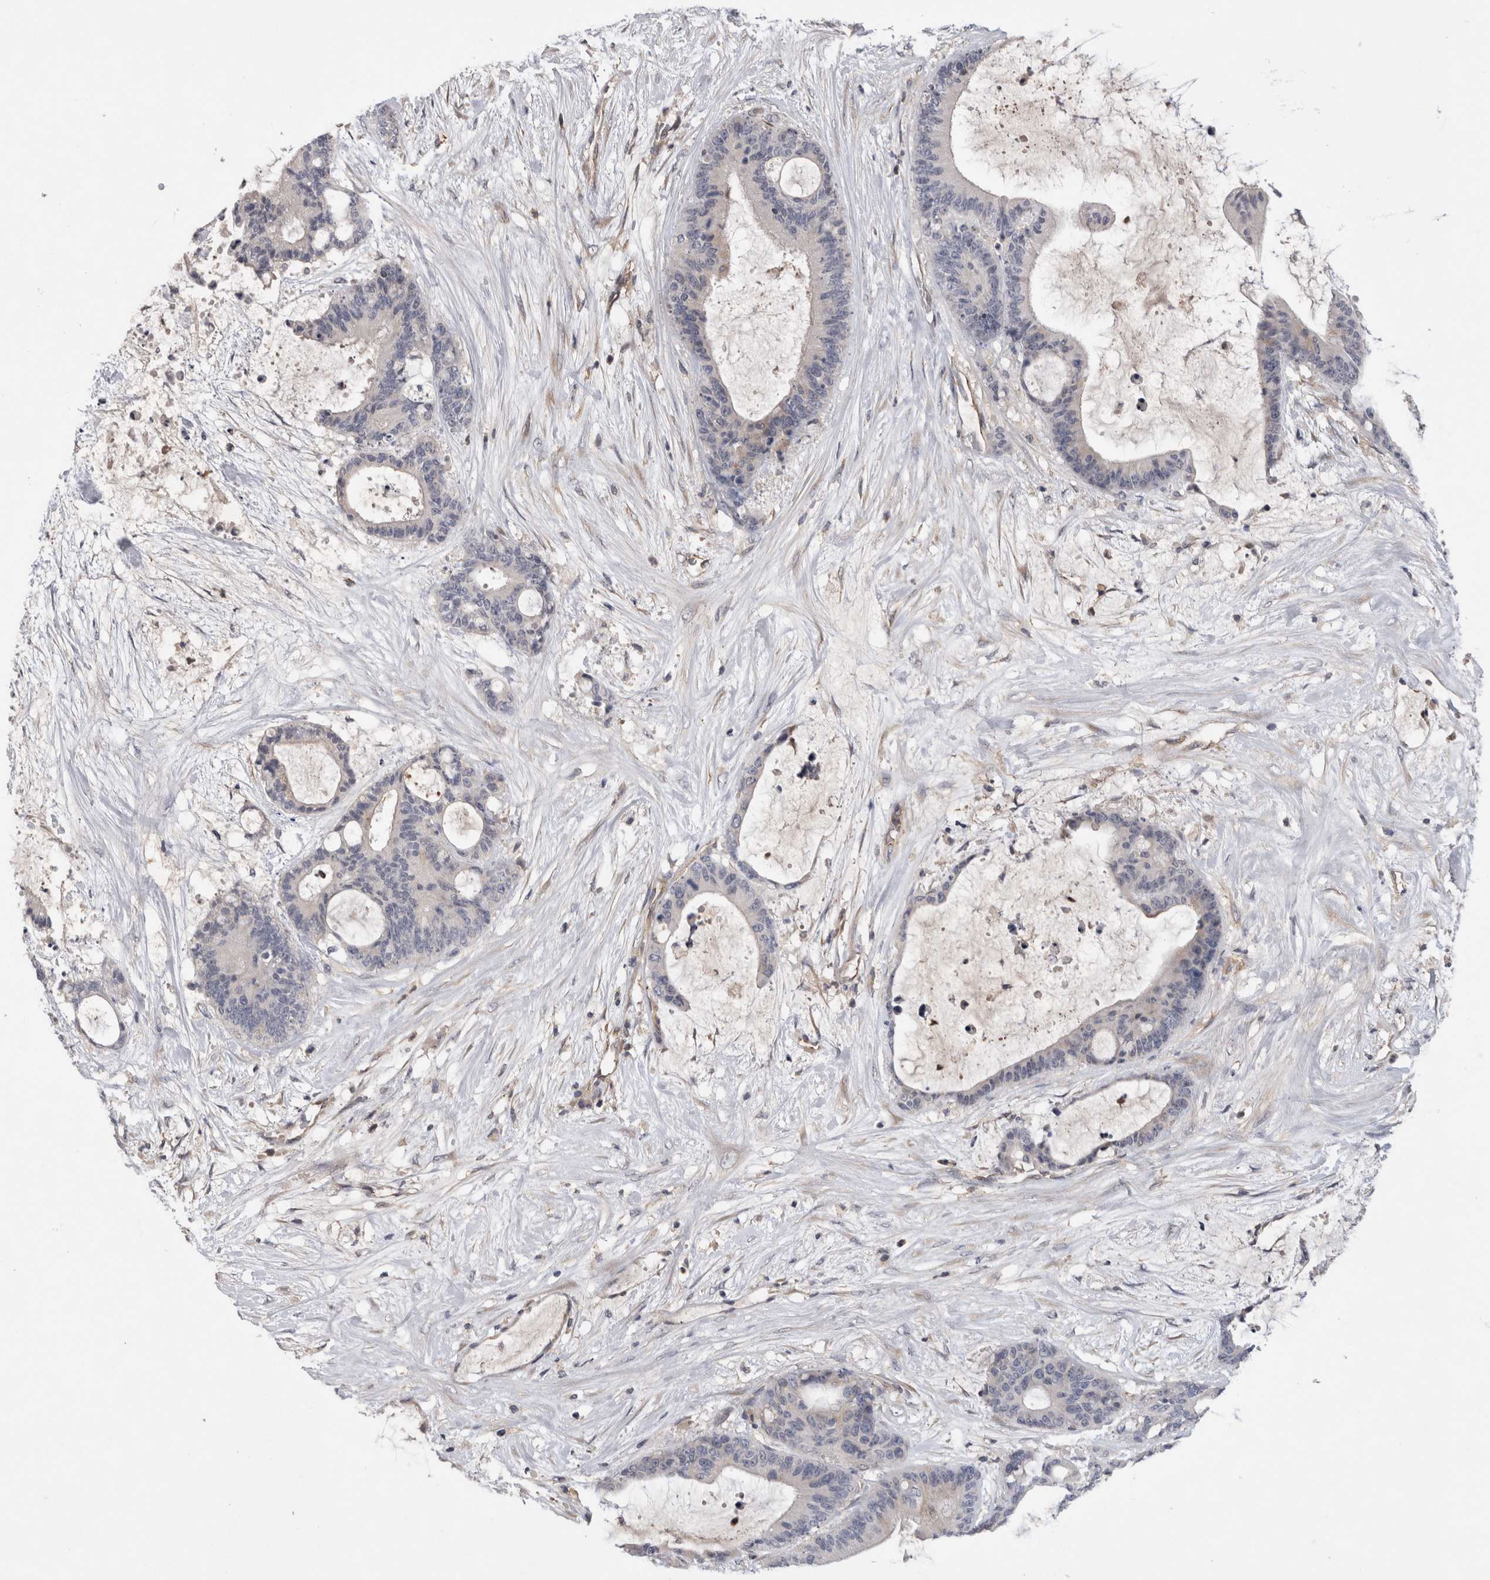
{"staining": {"intensity": "negative", "quantity": "none", "location": "none"}, "tissue": "liver cancer", "cell_type": "Tumor cells", "image_type": "cancer", "snomed": [{"axis": "morphology", "description": "Cholangiocarcinoma"}, {"axis": "topography", "description": "Liver"}], "caption": "Immunohistochemistry (IHC) of human liver cholangiocarcinoma shows no positivity in tumor cells. (DAB immunohistochemistry with hematoxylin counter stain).", "gene": "ANKFY1", "patient": {"sex": "female", "age": 73}}